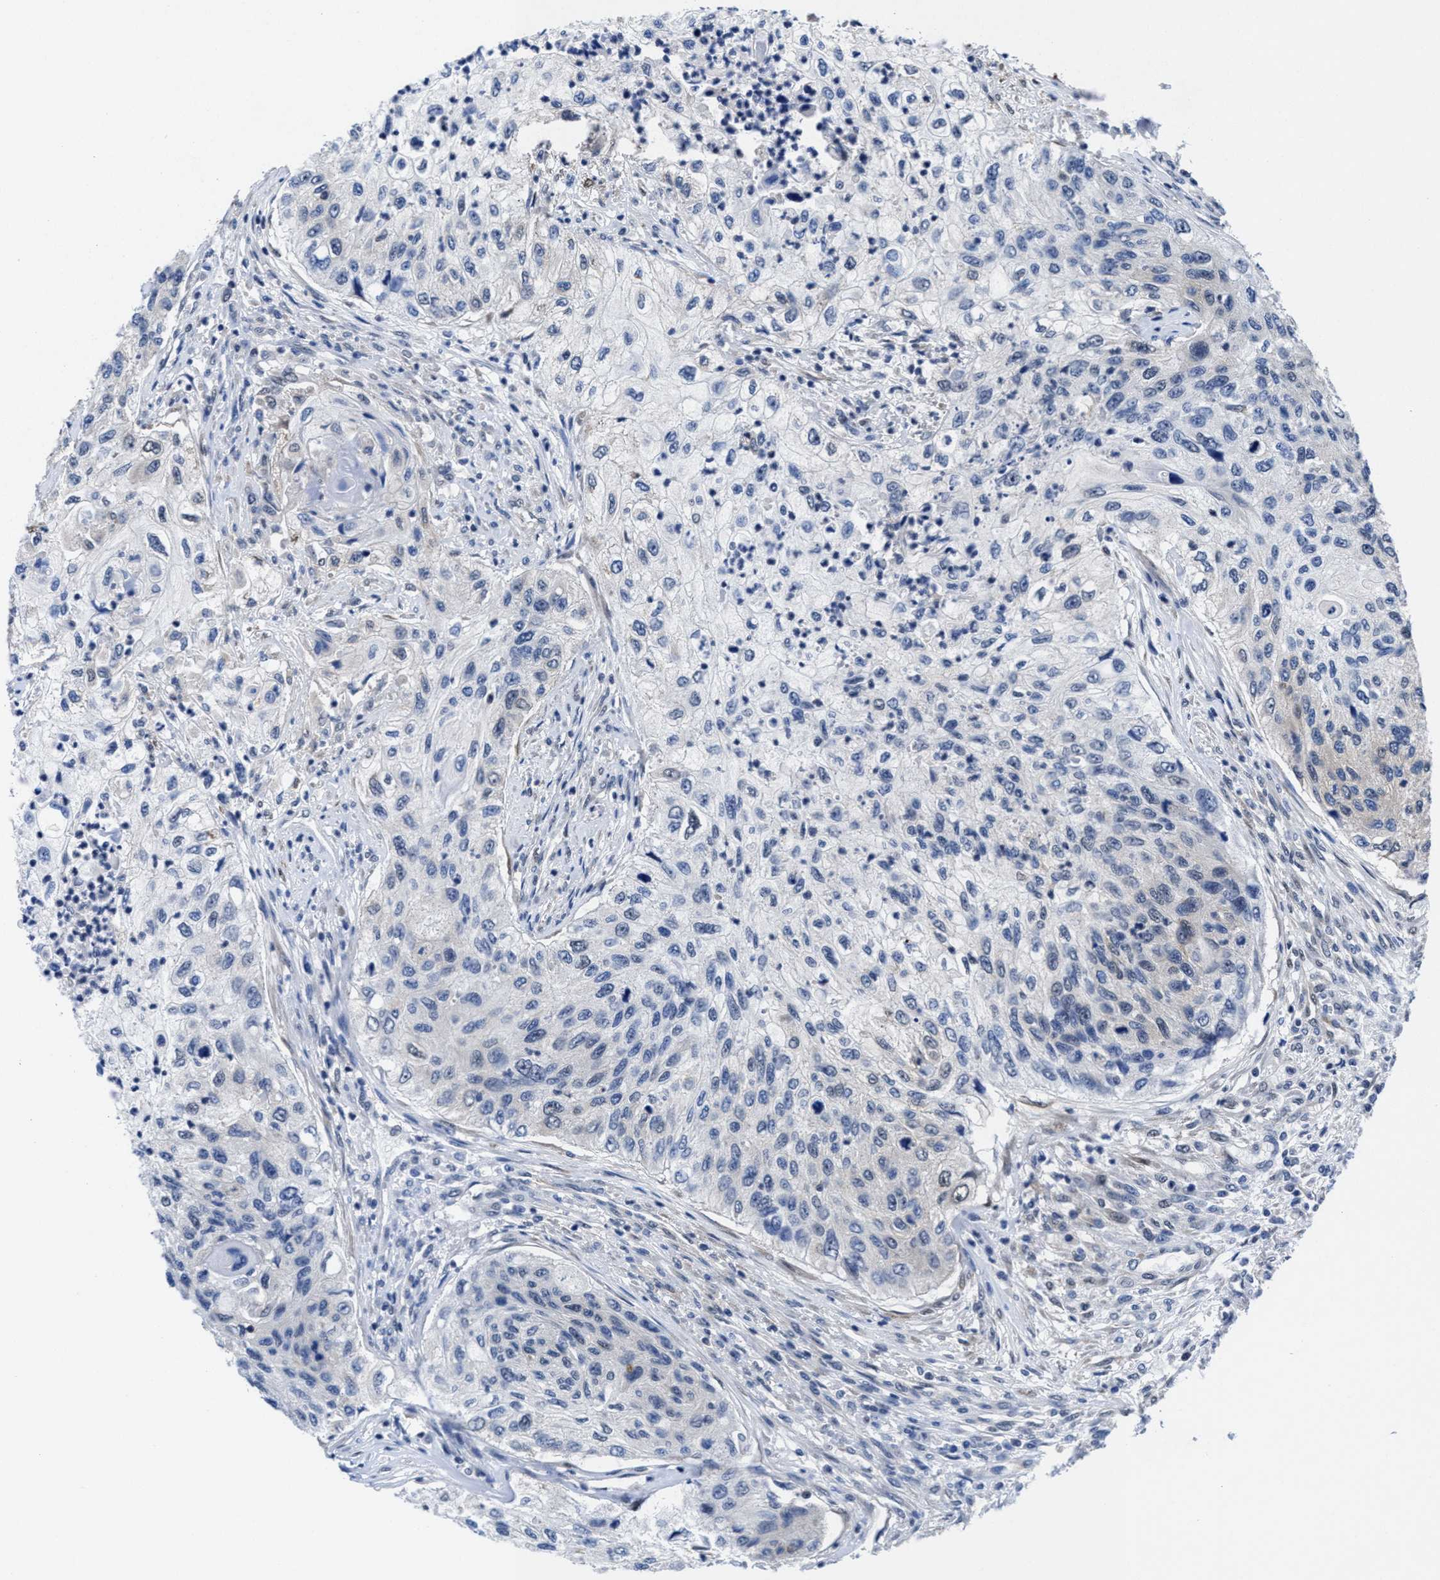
{"staining": {"intensity": "negative", "quantity": "none", "location": "none"}, "tissue": "urothelial cancer", "cell_type": "Tumor cells", "image_type": "cancer", "snomed": [{"axis": "morphology", "description": "Urothelial carcinoma, High grade"}, {"axis": "topography", "description": "Urinary bladder"}], "caption": "The IHC photomicrograph has no significant staining in tumor cells of urothelial cancer tissue.", "gene": "ACLY", "patient": {"sex": "female", "age": 60}}